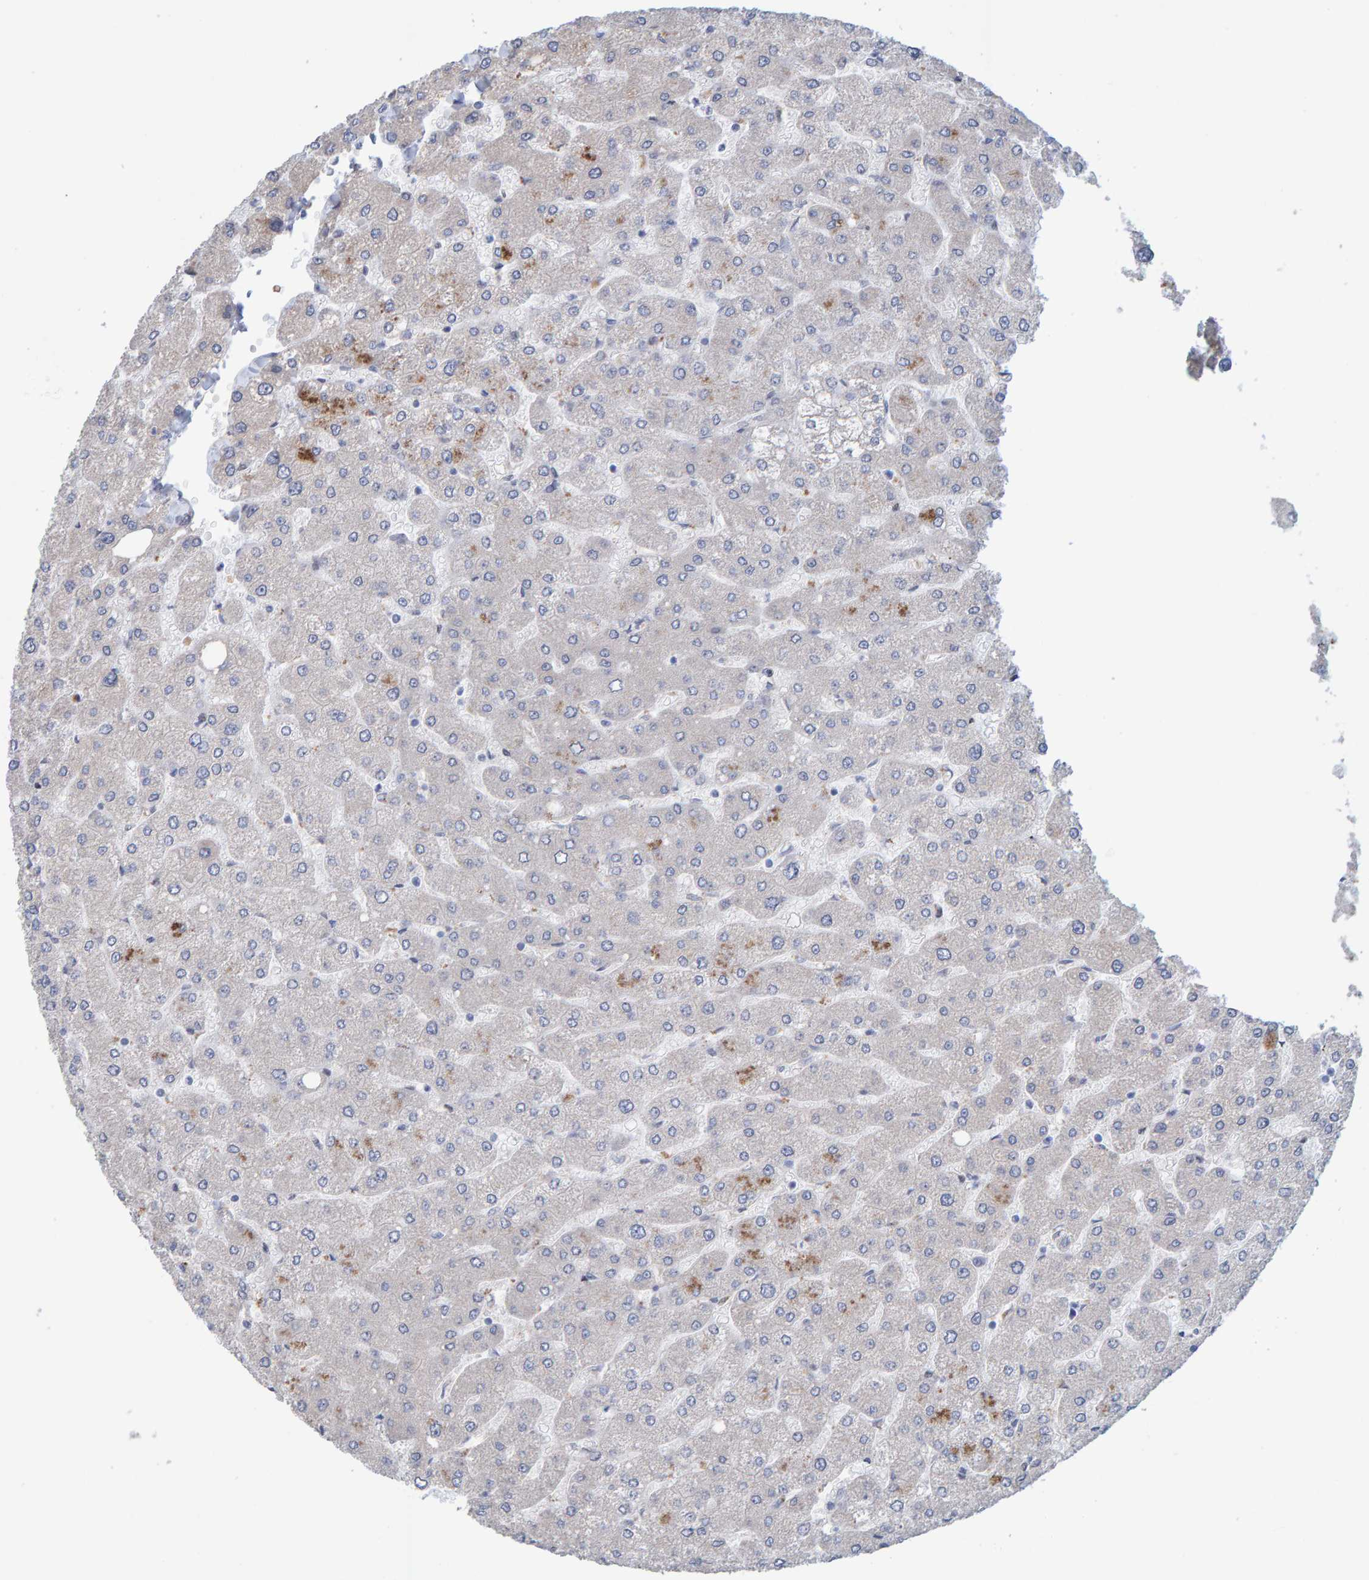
{"staining": {"intensity": "negative", "quantity": "none", "location": "none"}, "tissue": "liver", "cell_type": "Cholangiocytes", "image_type": "normal", "snomed": [{"axis": "morphology", "description": "Normal tissue, NOS"}, {"axis": "topography", "description": "Liver"}], "caption": "High power microscopy histopathology image of an immunohistochemistry photomicrograph of benign liver, revealing no significant staining in cholangiocytes.", "gene": "USP43", "patient": {"sex": "male", "age": 55}}